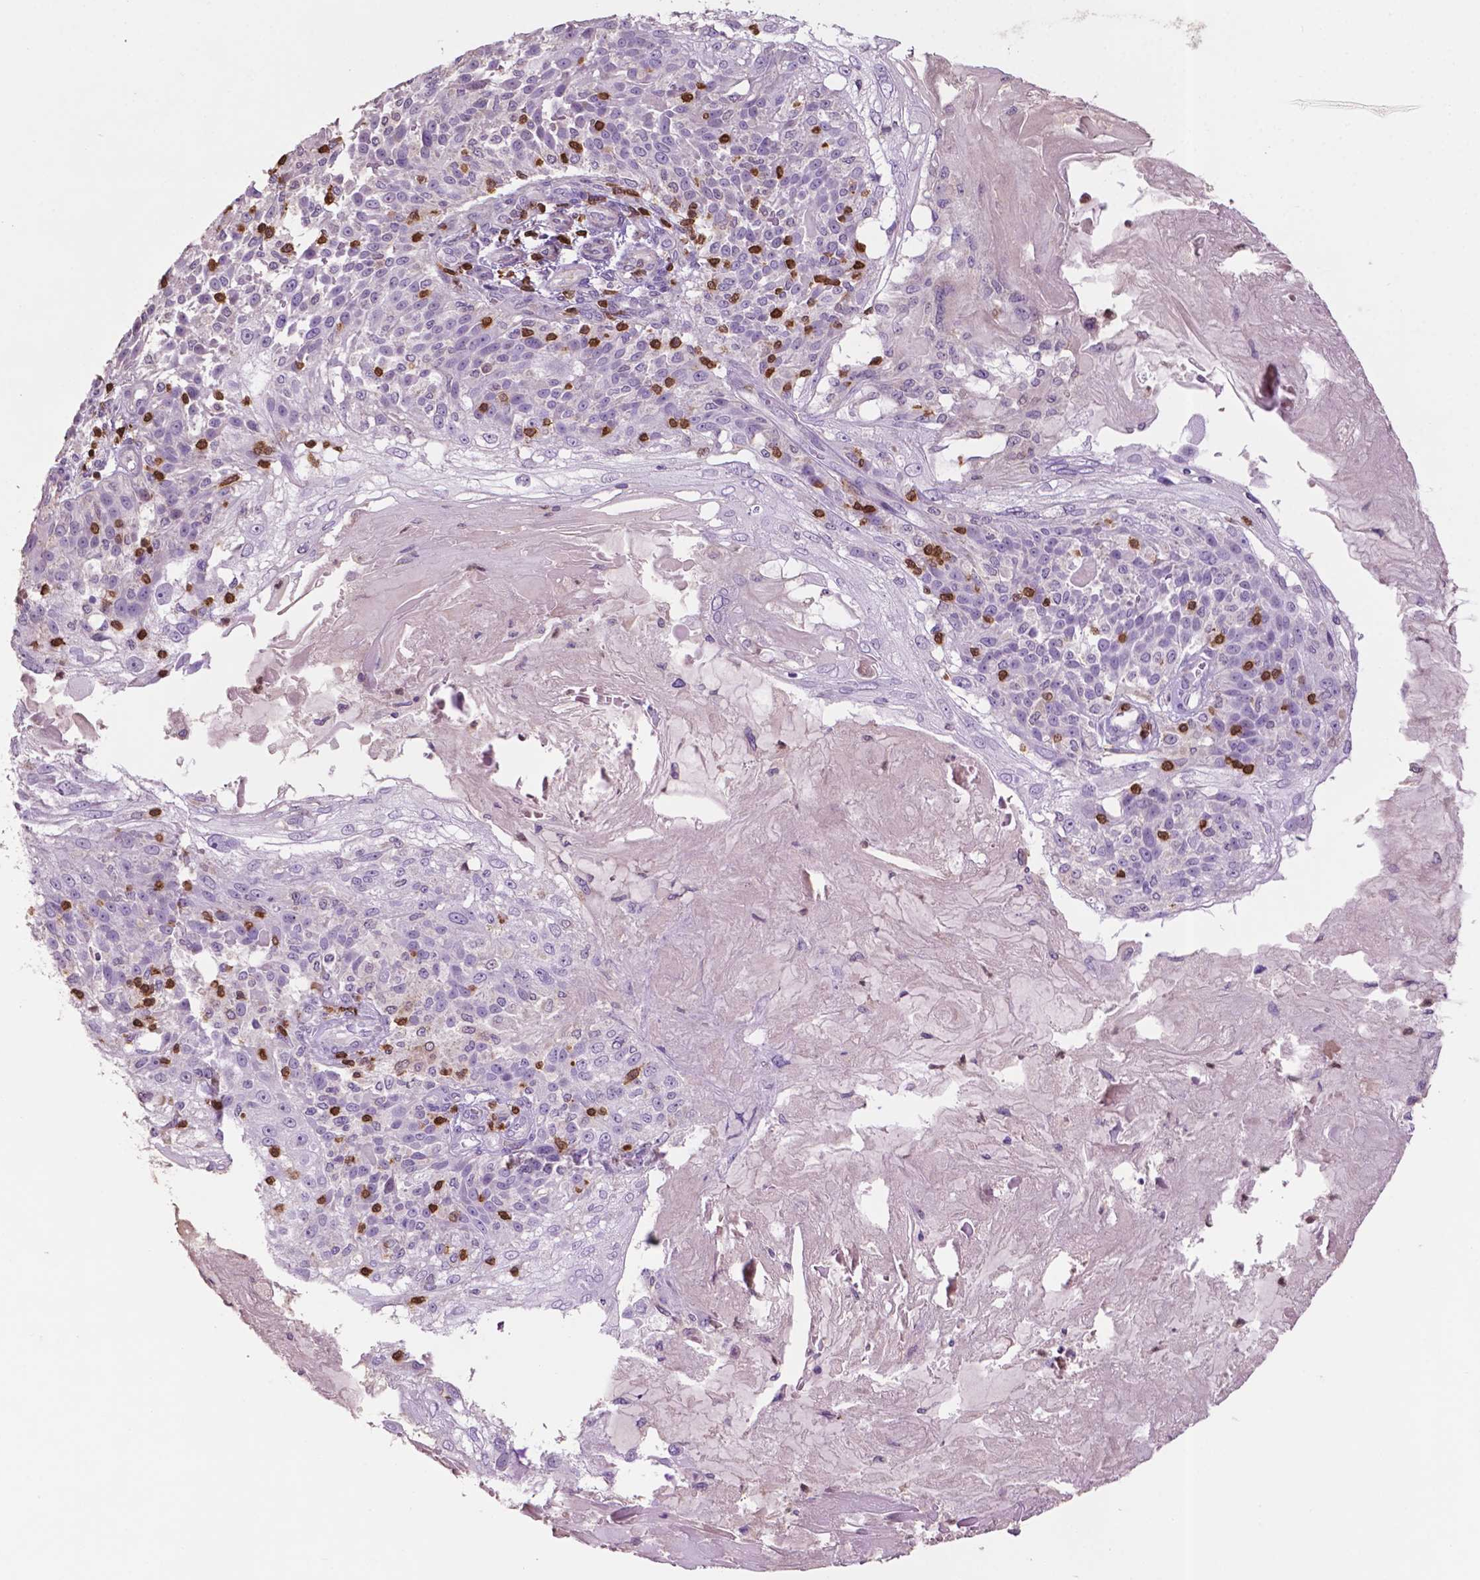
{"staining": {"intensity": "negative", "quantity": "none", "location": "none"}, "tissue": "skin cancer", "cell_type": "Tumor cells", "image_type": "cancer", "snomed": [{"axis": "morphology", "description": "Normal tissue, NOS"}, {"axis": "morphology", "description": "Squamous cell carcinoma, NOS"}, {"axis": "topography", "description": "Skin"}], "caption": "Tumor cells are negative for brown protein staining in squamous cell carcinoma (skin).", "gene": "TBC1D10C", "patient": {"sex": "female", "age": 83}}